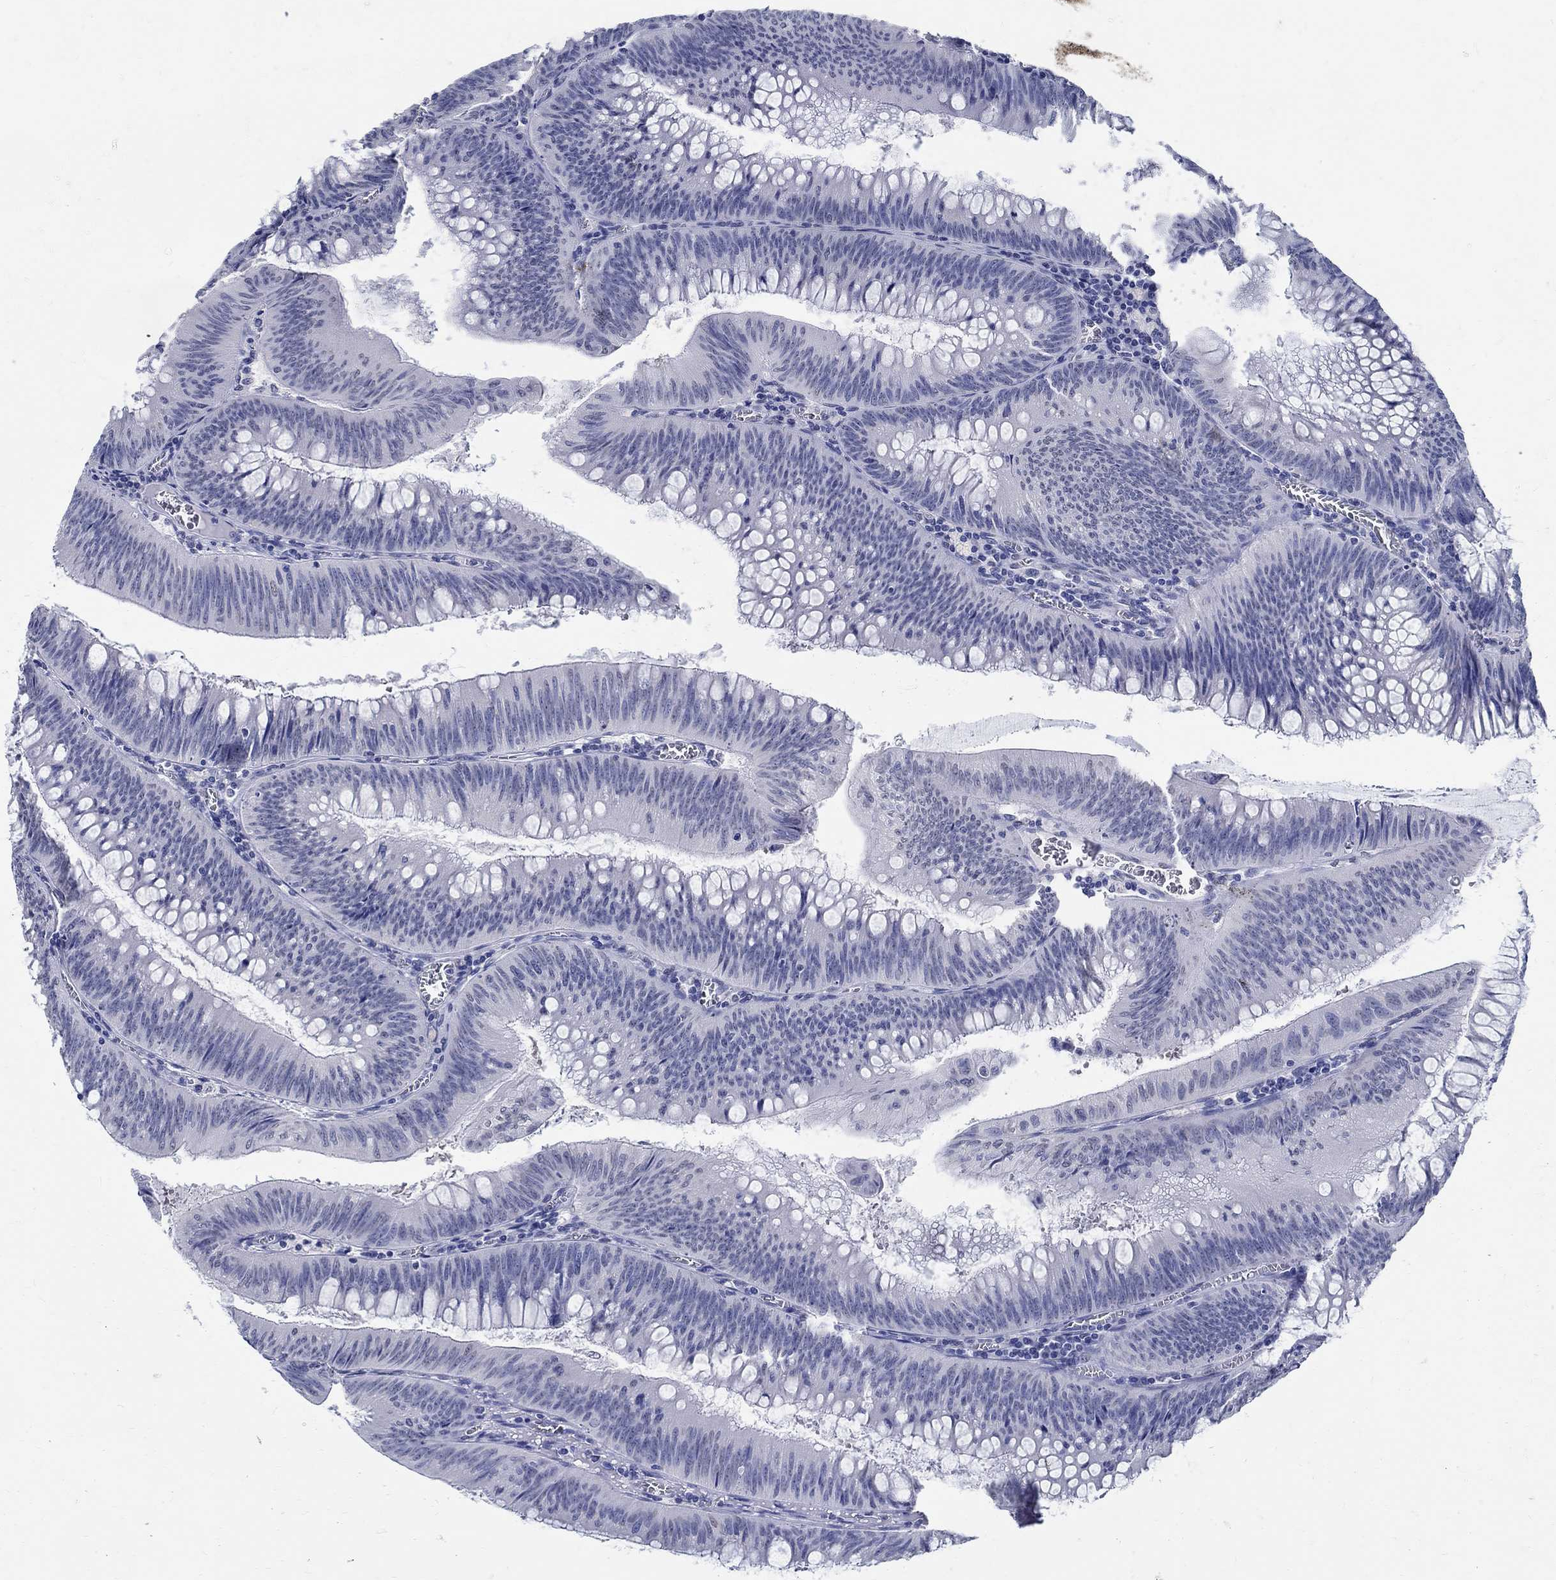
{"staining": {"intensity": "negative", "quantity": "none", "location": "none"}, "tissue": "colorectal cancer", "cell_type": "Tumor cells", "image_type": "cancer", "snomed": [{"axis": "morphology", "description": "Adenocarcinoma, NOS"}, {"axis": "topography", "description": "Rectum"}], "caption": "Immunohistochemical staining of adenocarcinoma (colorectal) exhibits no significant staining in tumor cells.", "gene": "TSPAN16", "patient": {"sex": "female", "age": 72}}